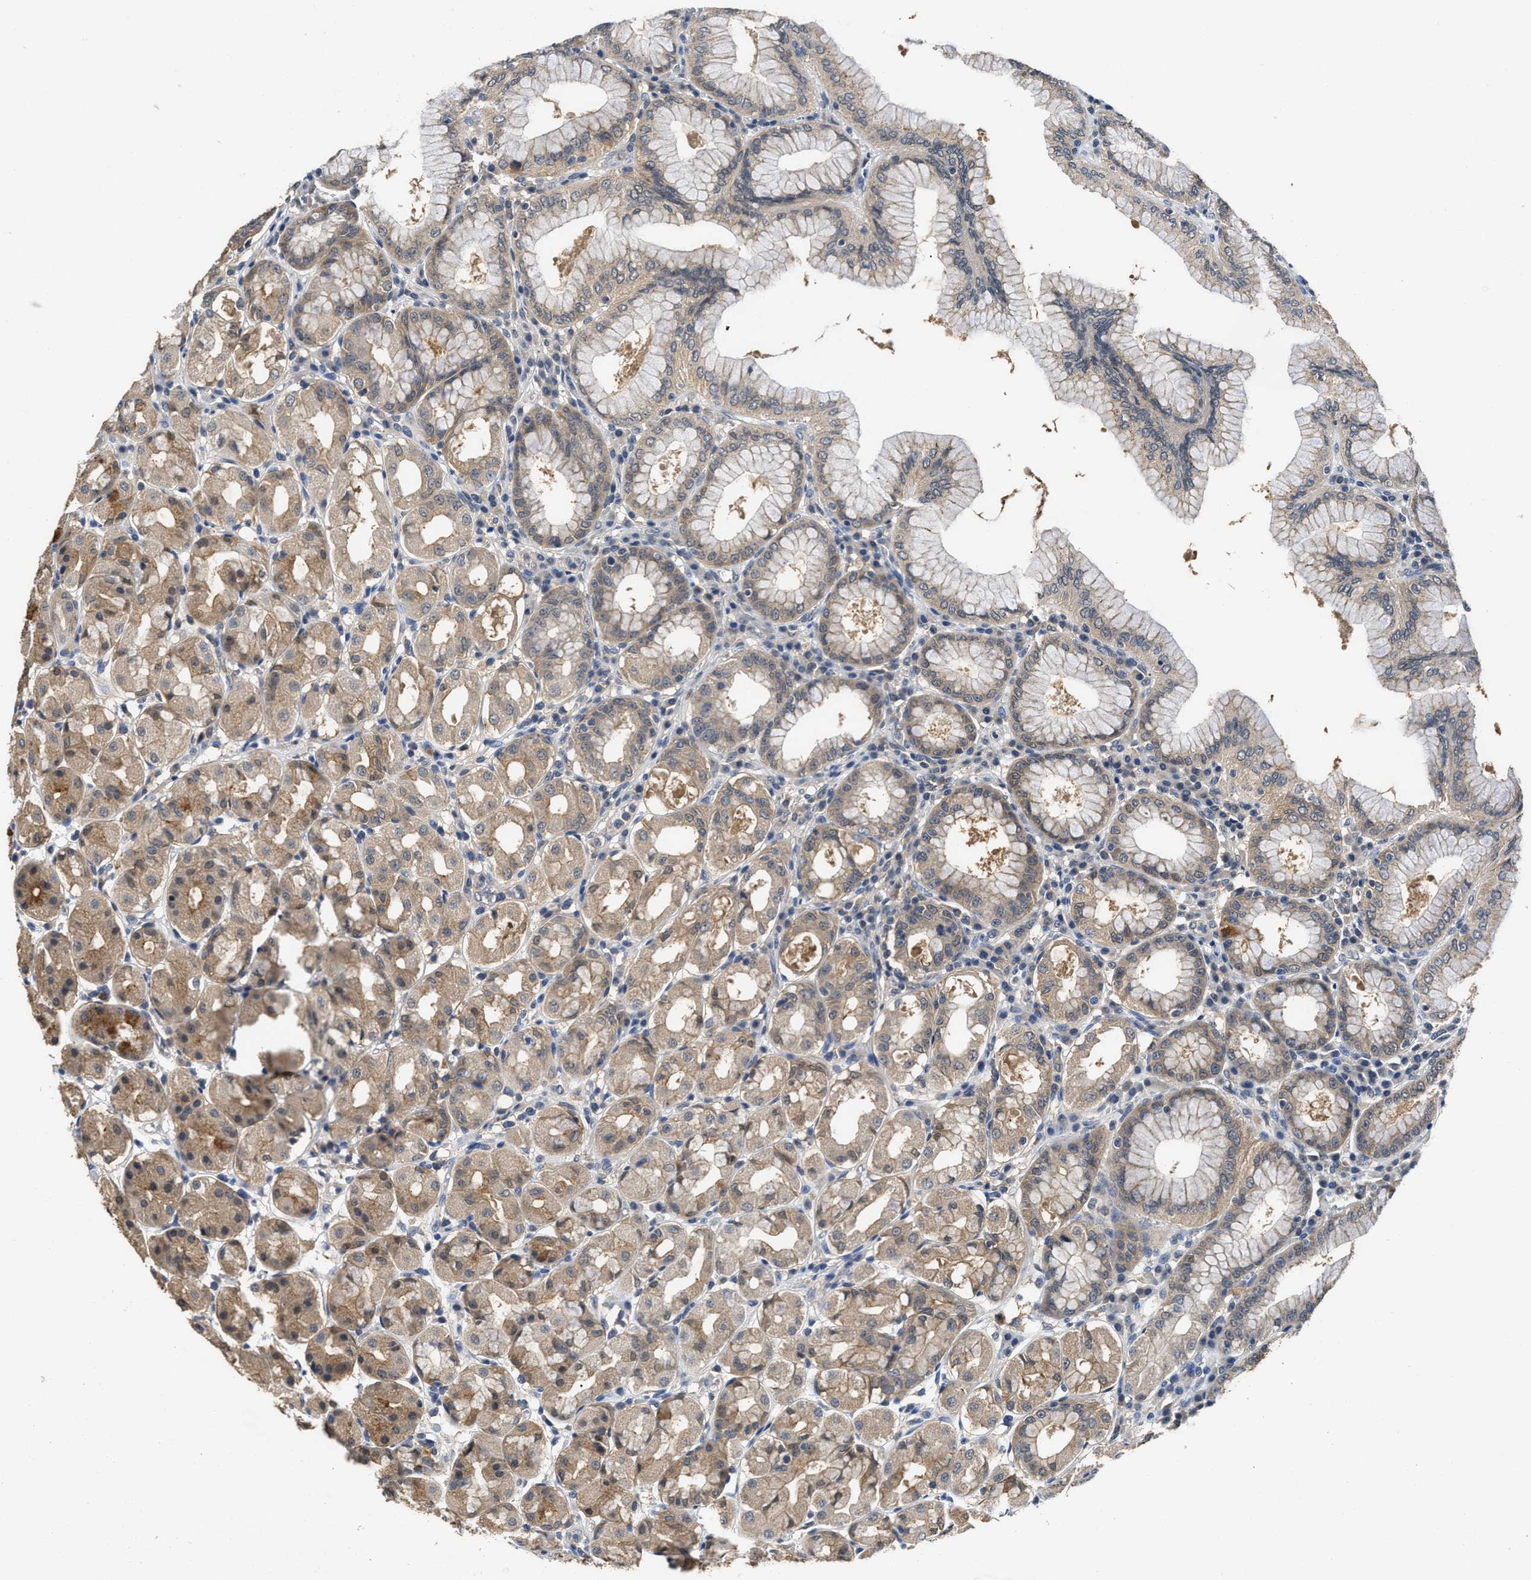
{"staining": {"intensity": "moderate", "quantity": "25%-75%", "location": "cytoplasmic/membranous"}, "tissue": "stomach", "cell_type": "Glandular cells", "image_type": "normal", "snomed": [{"axis": "morphology", "description": "Normal tissue, NOS"}, {"axis": "topography", "description": "Stomach"}, {"axis": "topography", "description": "Stomach, lower"}], "caption": "IHC staining of normal stomach, which reveals medium levels of moderate cytoplasmic/membranous positivity in about 25%-75% of glandular cells indicating moderate cytoplasmic/membranous protein staining. The staining was performed using DAB (3,3'-diaminobenzidine) (brown) for protein detection and nuclei were counterstained in hematoxylin (blue).", "gene": "INHA", "patient": {"sex": "female", "age": 56}}